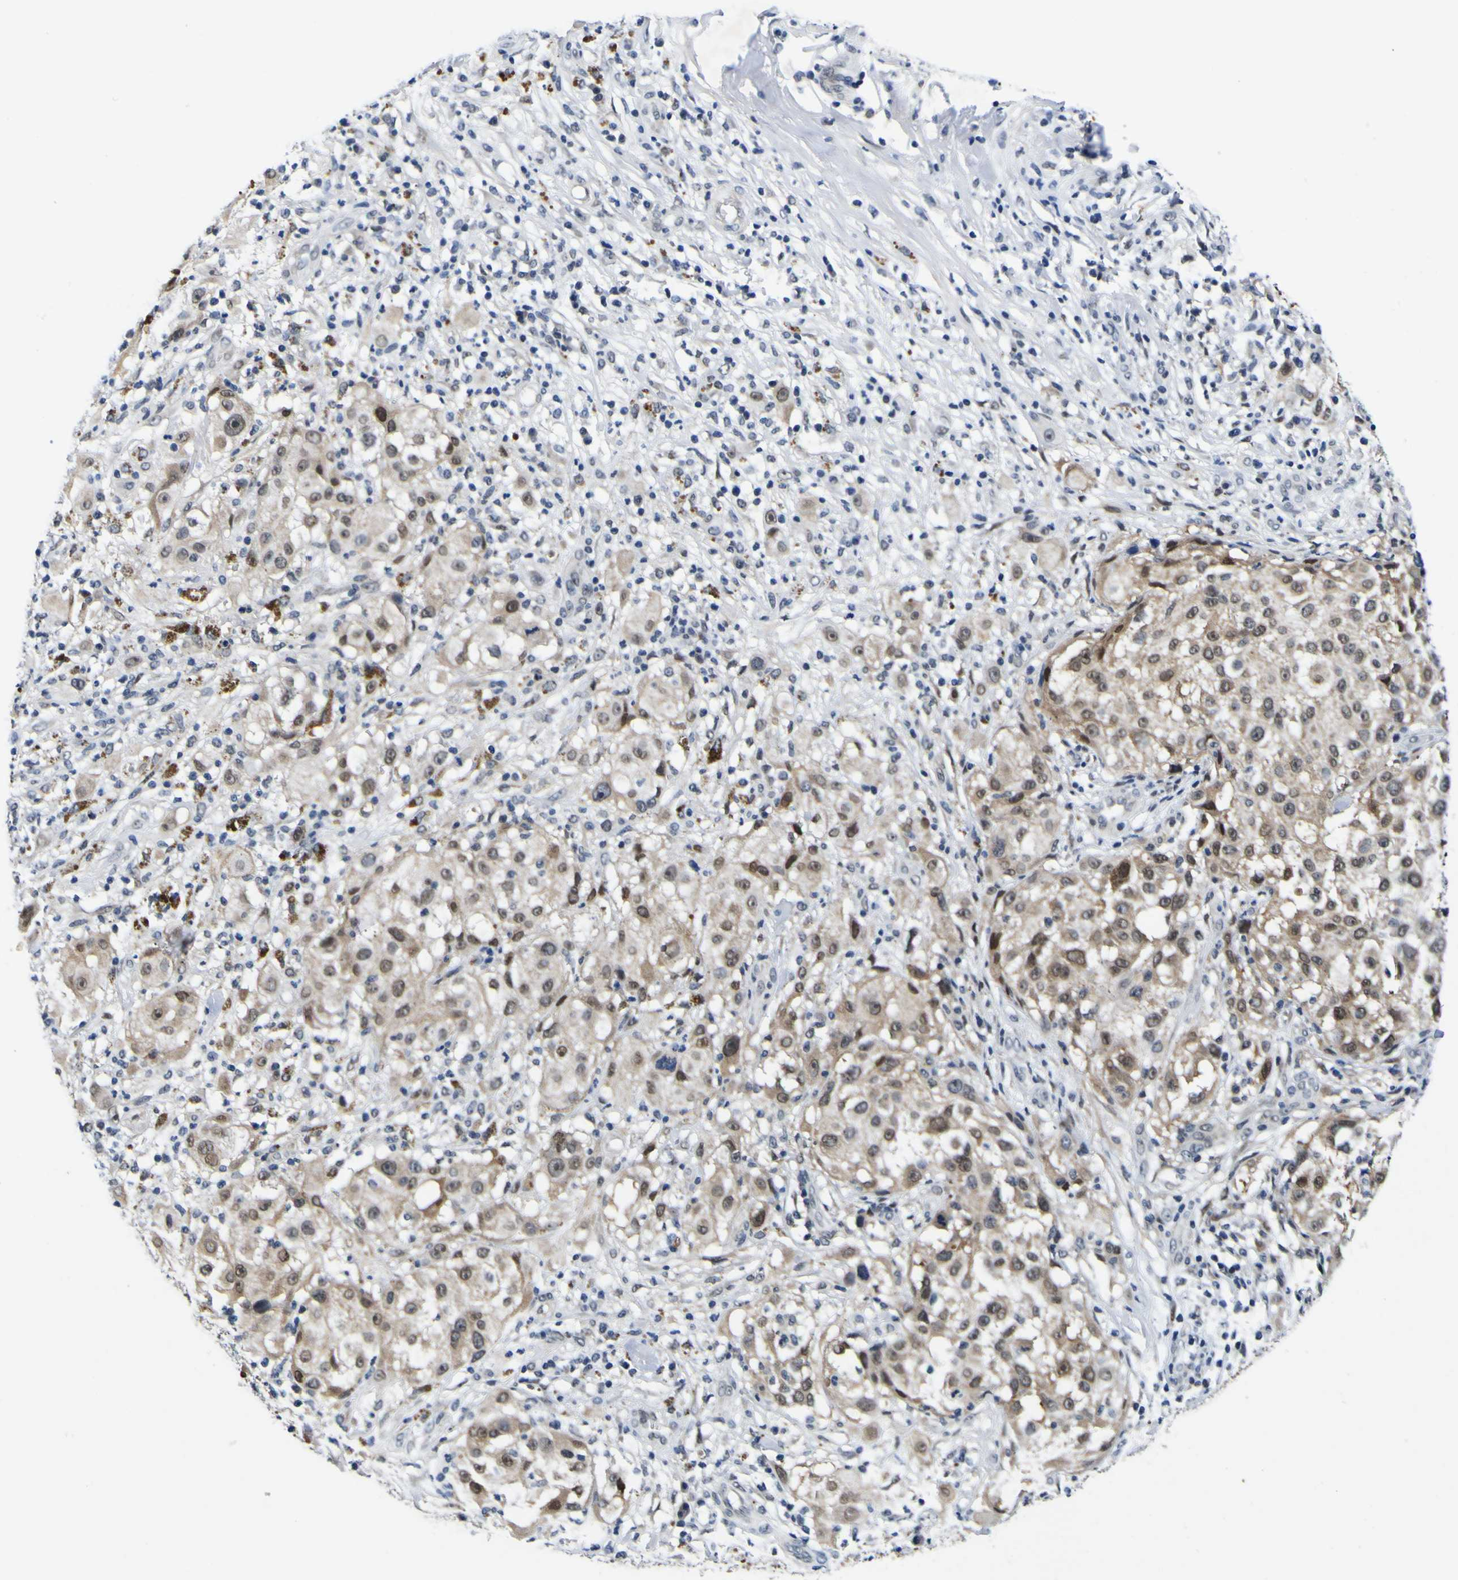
{"staining": {"intensity": "moderate", "quantity": ">75%", "location": "nuclear"}, "tissue": "melanoma", "cell_type": "Tumor cells", "image_type": "cancer", "snomed": [{"axis": "morphology", "description": "Necrosis, NOS"}, {"axis": "morphology", "description": "Malignant melanoma, NOS"}, {"axis": "topography", "description": "Skin"}], "caption": "Malignant melanoma stained with immunohistochemistry (IHC) displays moderate nuclear staining in about >75% of tumor cells.", "gene": "CUL4B", "patient": {"sex": "female", "age": 87}}